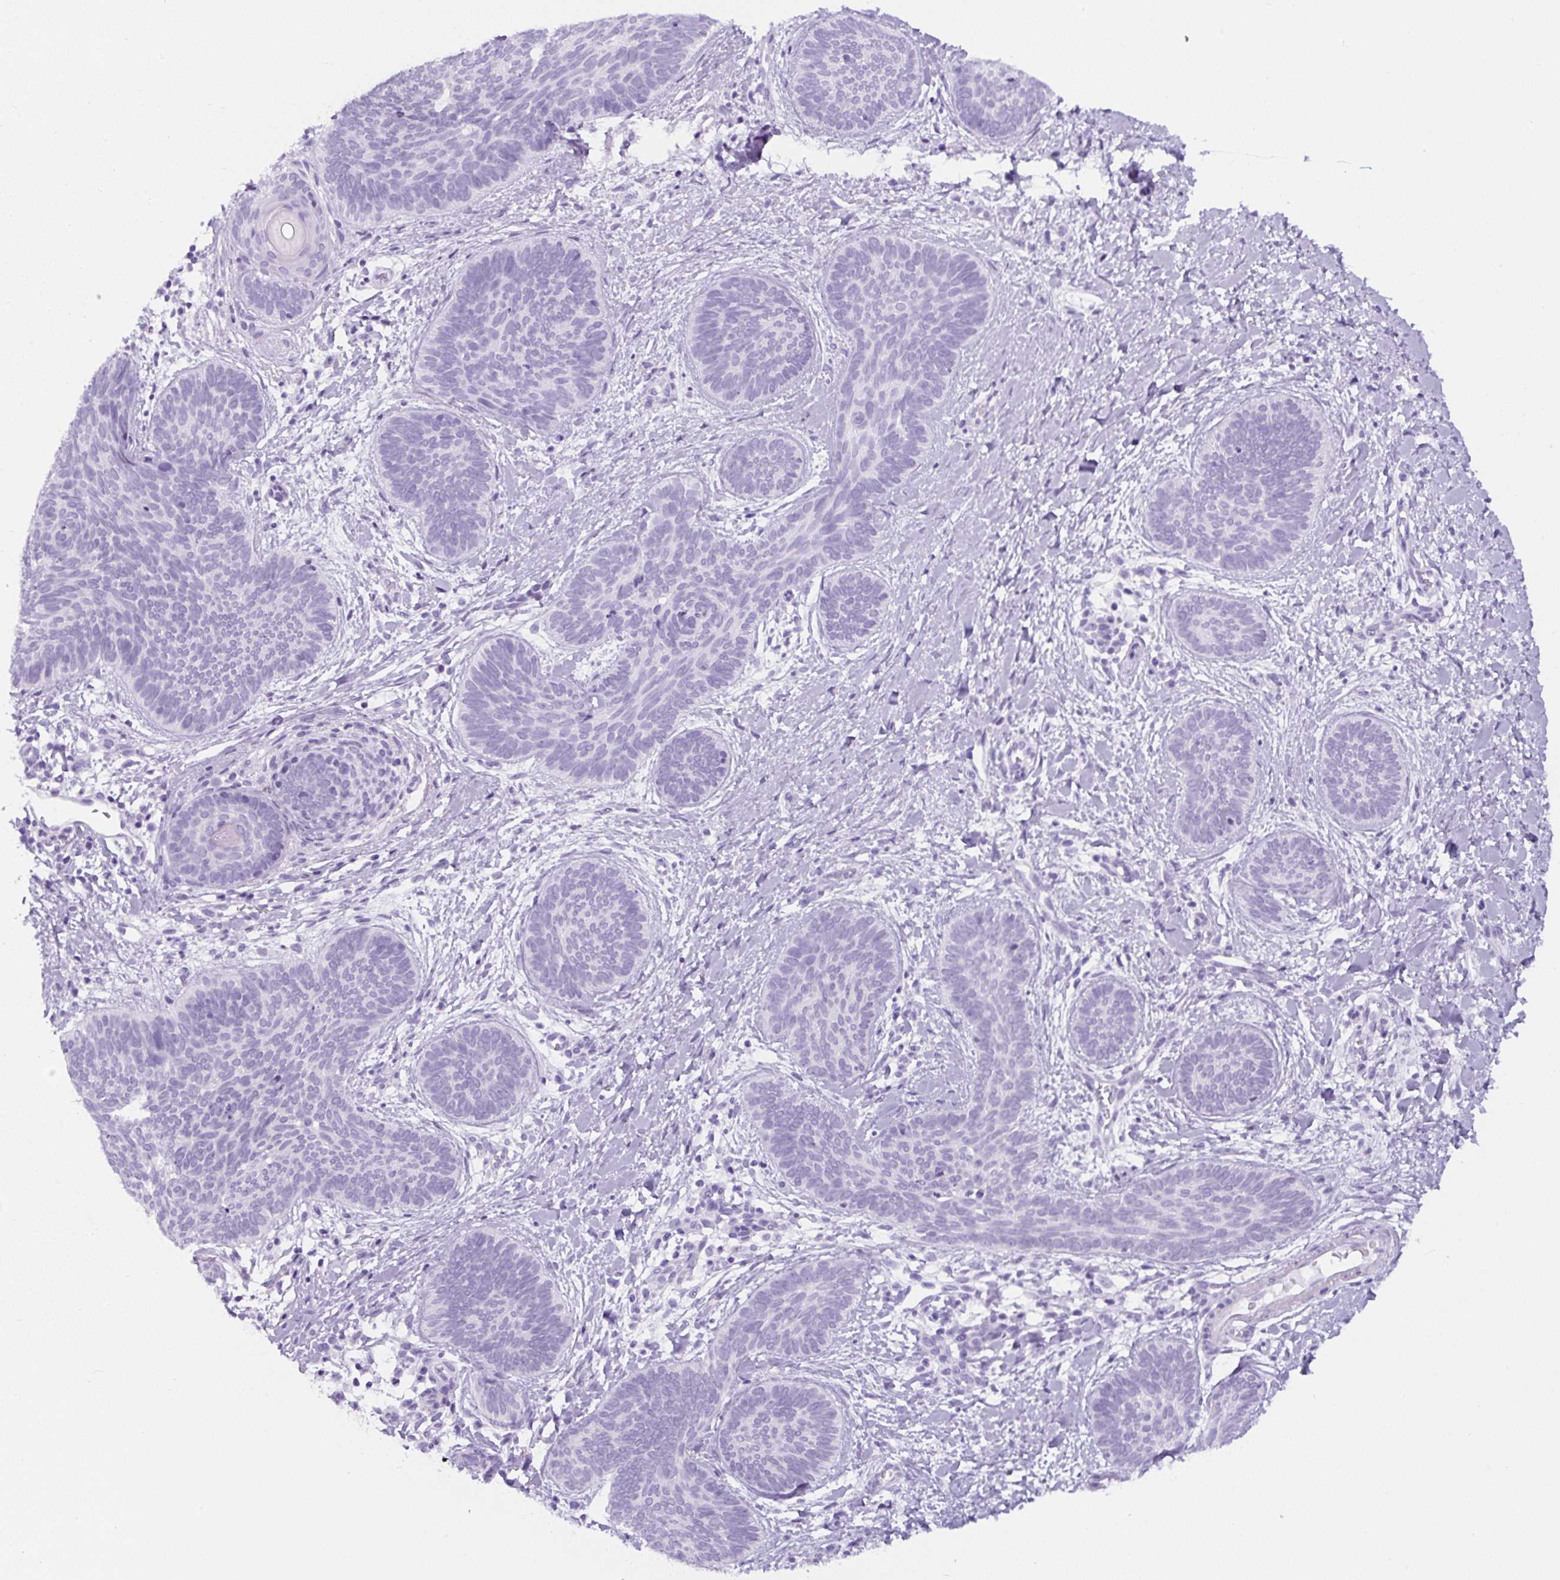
{"staining": {"intensity": "negative", "quantity": "none", "location": "none"}, "tissue": "skin cancer", "cell_type": "Tumor cells", "image_type": "cancer", "snomed": [{"axis": "morphology", "description": "Basal cell carcinoma"}, {"axis": "topography", "description": "Skin"}], "caption": "The immunohistochemistry image has no significant positivity in tumor cells of basal cell carcinoma (skin) tissue. Nuclei are stained in blue.", "gene": "ADAMTS19", "patient": {"sex": "female", "age": 81}}